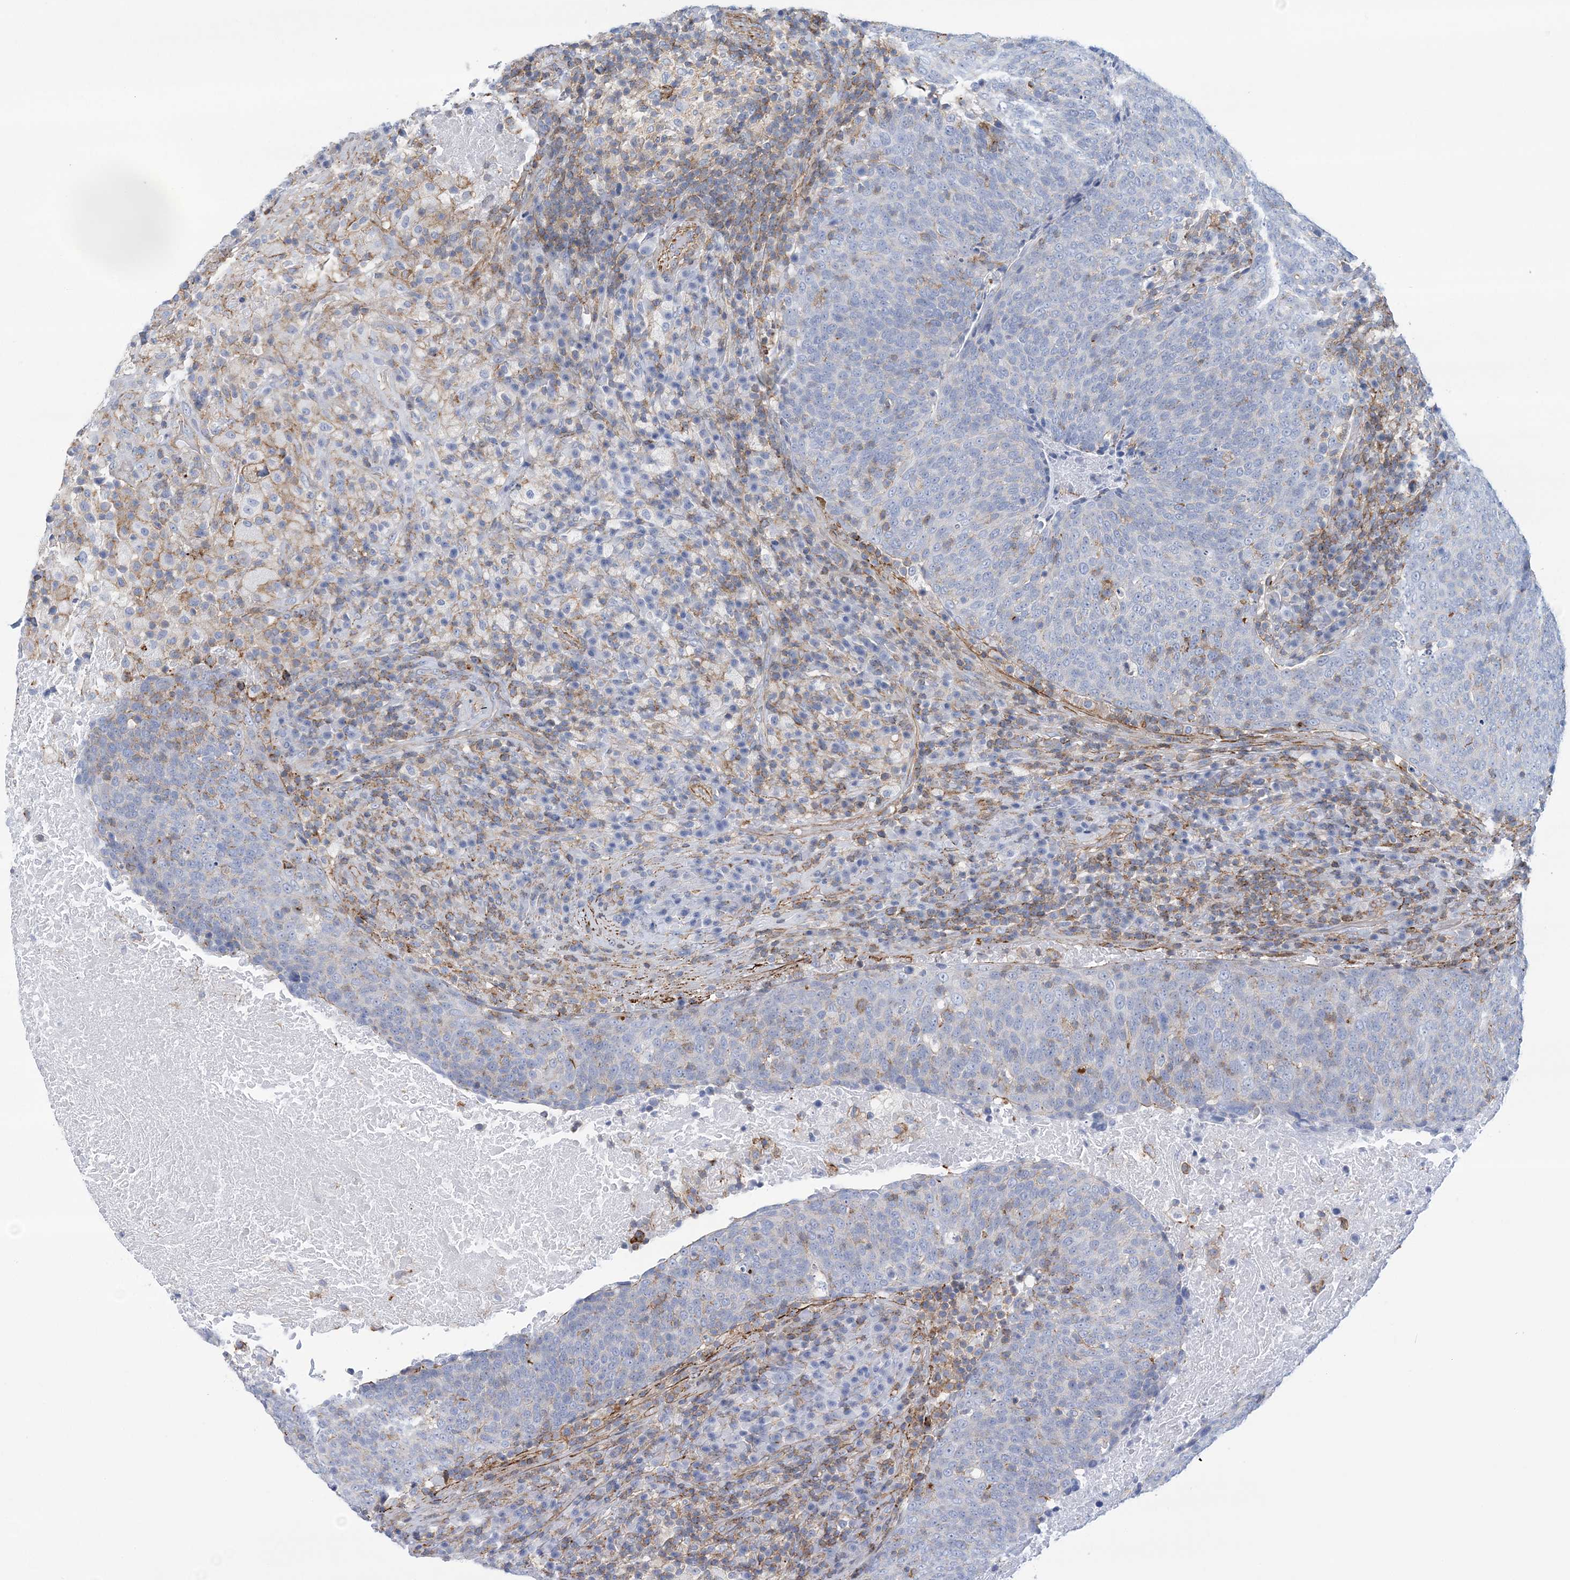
{"staining": {"intensity": "negative", "quantity": "none", "location": "none"}, "tissue": "head and neck cancer", "cell_type": "Tumor cells", "image_type": "cancer", "snomed": [{"axis": "morphology", "description": "Squamous cell carcinoma, NOS"}, {"axis": "morphology", "description": "Squamous cell carcinoma, metastatic, NOS"}, {"axis": "topography", "description": "Lymph node"}, {"axis": "topography", "description": "Head-Neck"}], "caption": "The photomicrograph shows no significant staining in tumor cells of head and neck cancer (metastatic squamous cell carcinoma).", "gene": "C11orf21", "patient": {"sex": "male", "age": 62}}